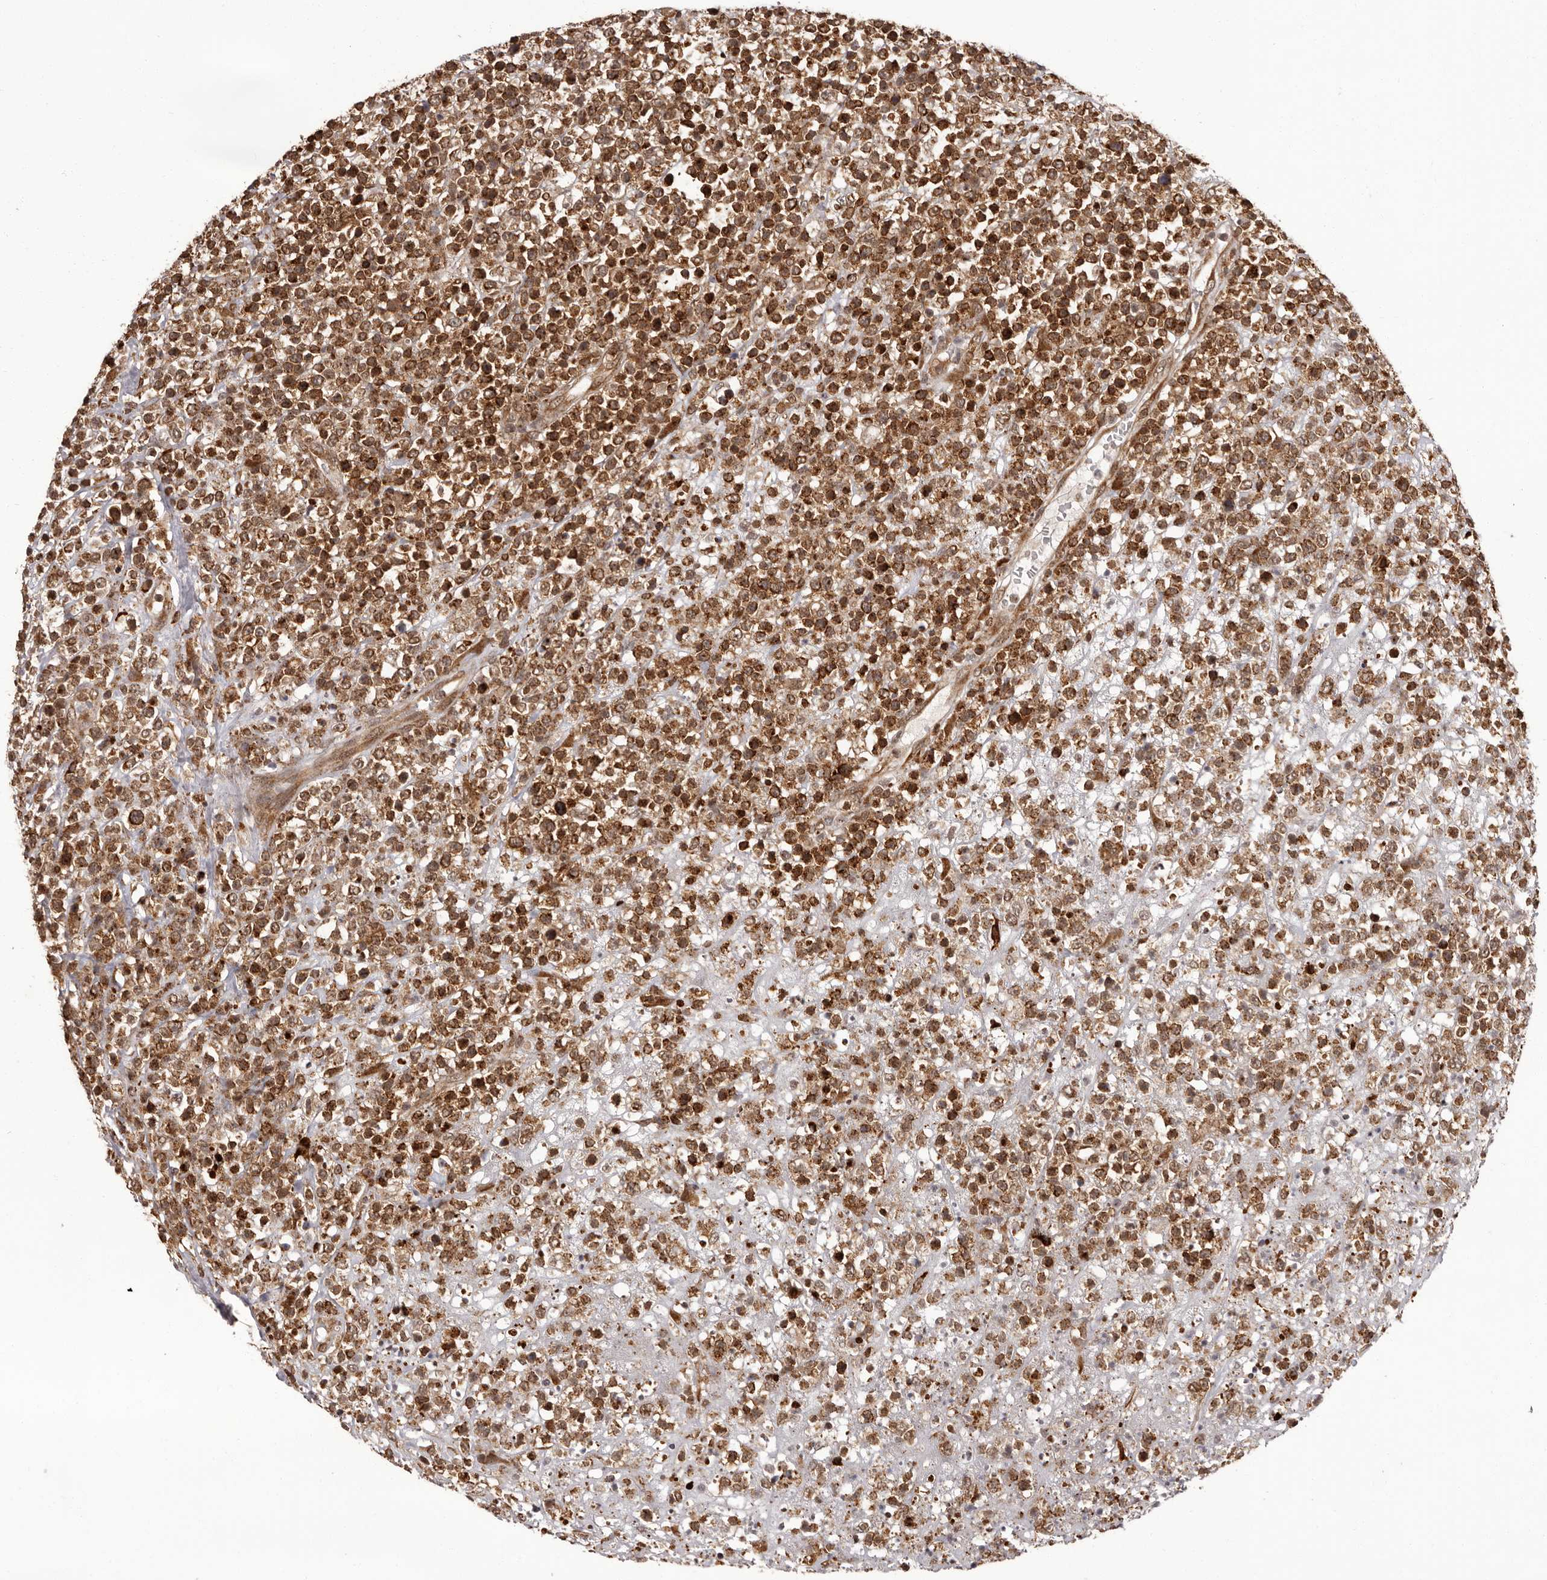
{"staining": {"intensity": "strong", "quantity": ">75%", "location": "cytoplasmic/membranous"}, "tissue": "lymphoma", "cell_type": "Tumor cells", "image_type": "cancer", "snomed": [{"axis": "morphology", "description": "Malignant lymphoma, non-Hodgkin's type, High grade"}, {"axis": "topography", "description": "Colon"}], "caption": "High-magnification brightfield microscopy of high-grade malignant lymphoma, non-Hodgkin's type stained with DAB (3,3'-diaminobenzidine) (brown) and counterstained with hematoxylin (blue). tumor cells exhibit strong cytoplasmic/membranous staining is identified in about>75% of cells. (Stains: DAB in brown, nuclei in blue, Microscopy: brightfield microscopy at high magnification).", "gene": "IL32", "patient": {"sex": "female", "age": 53}}